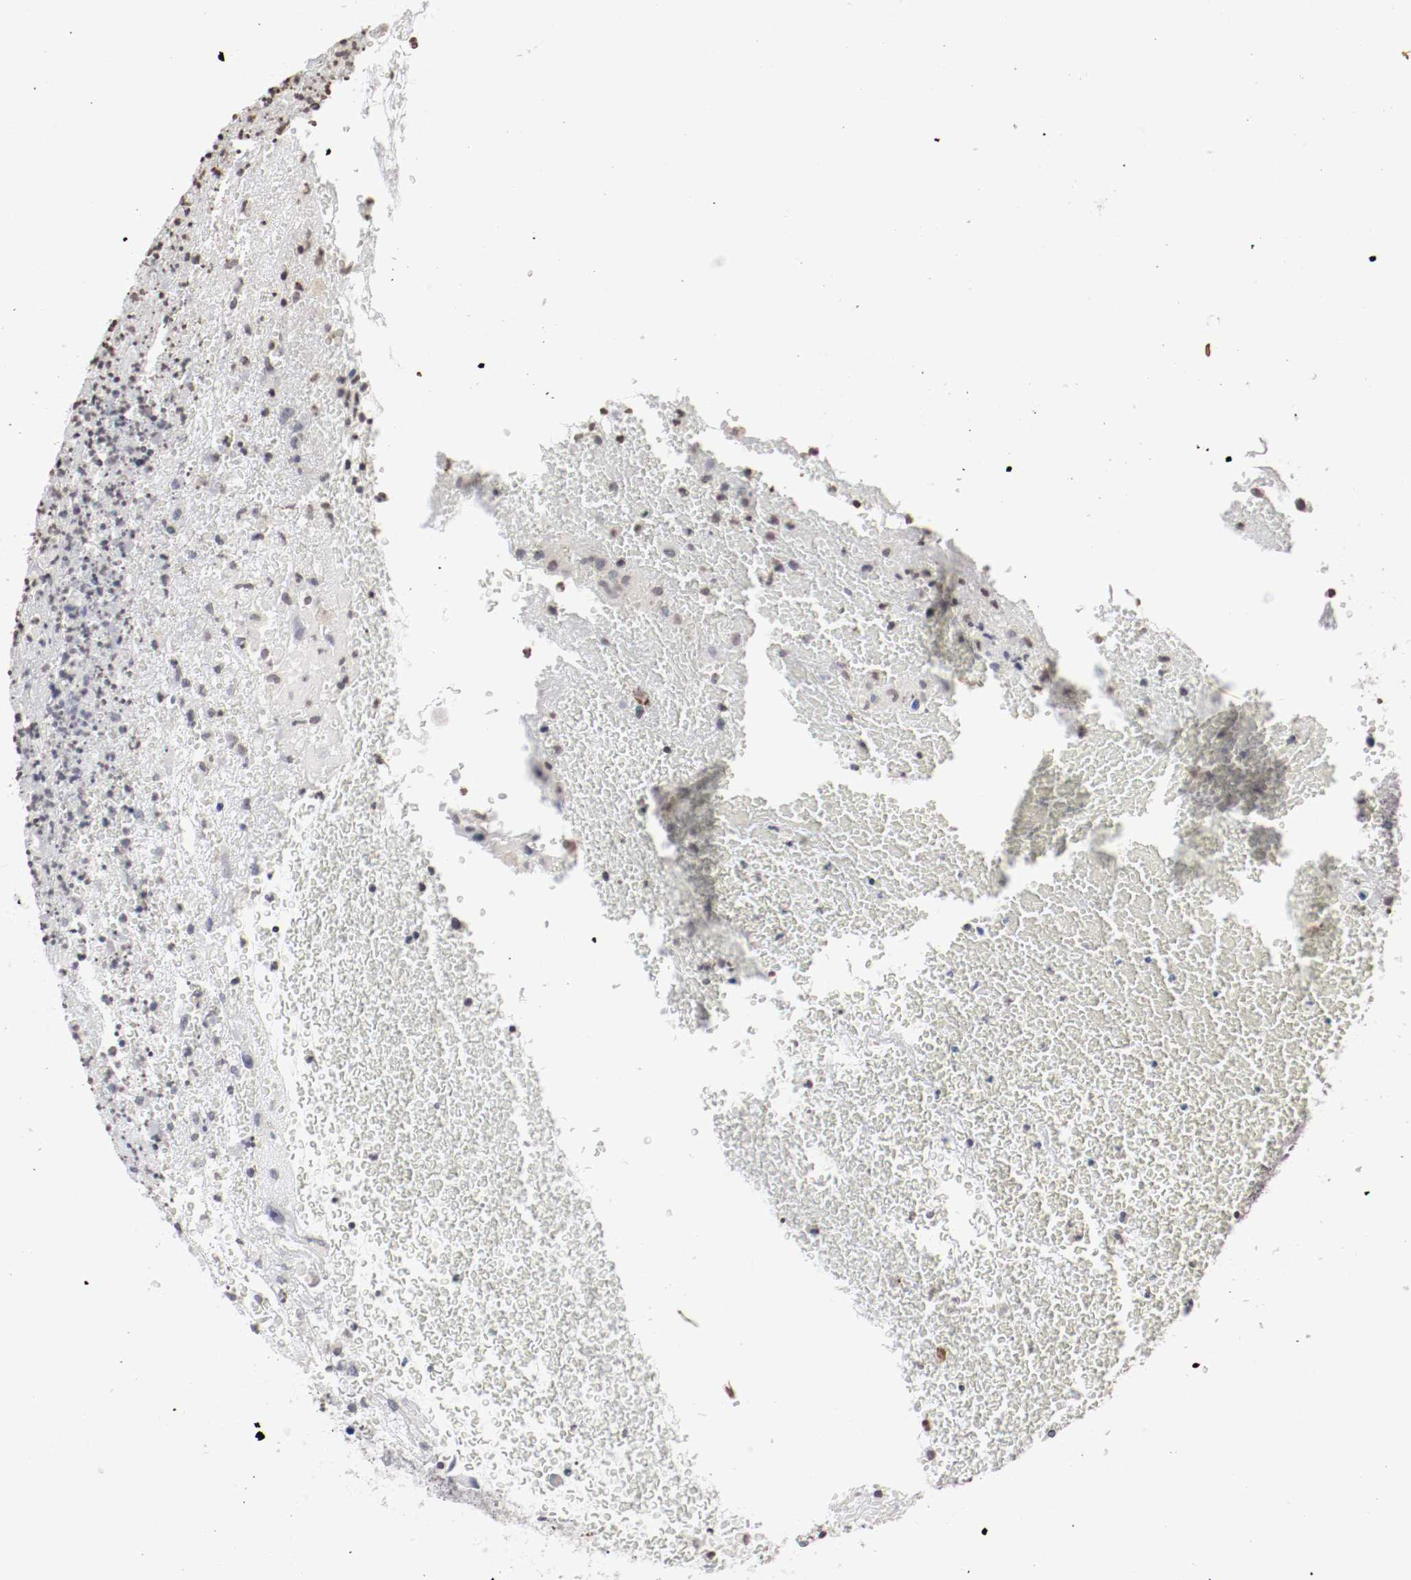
{"staining": {"intensity": "weak", "quantity": "<25%", "location": "cytoplasmic/membranous"}, "tissue": "urothelial cancer", "cell_type": "Tumor cells", "image_type": "cancer", "snomed": [{"axis": "morphology", "description": "Urothelial carcinoma, High grade"}, {"axis": "topography", "description": "Urinary bladder"}], "caption": "An IHC photomicrograph of urothelial carcinoma (high-grade) is shown. There is no staining in tumor cells of urothelial carcinoma (high-grade). (DAB immunohistochemistry (IHC) visualized using brightfield microscopy, high magnification).", "gene": "WASL", "patient": {"sex": "male", "age": 66}}